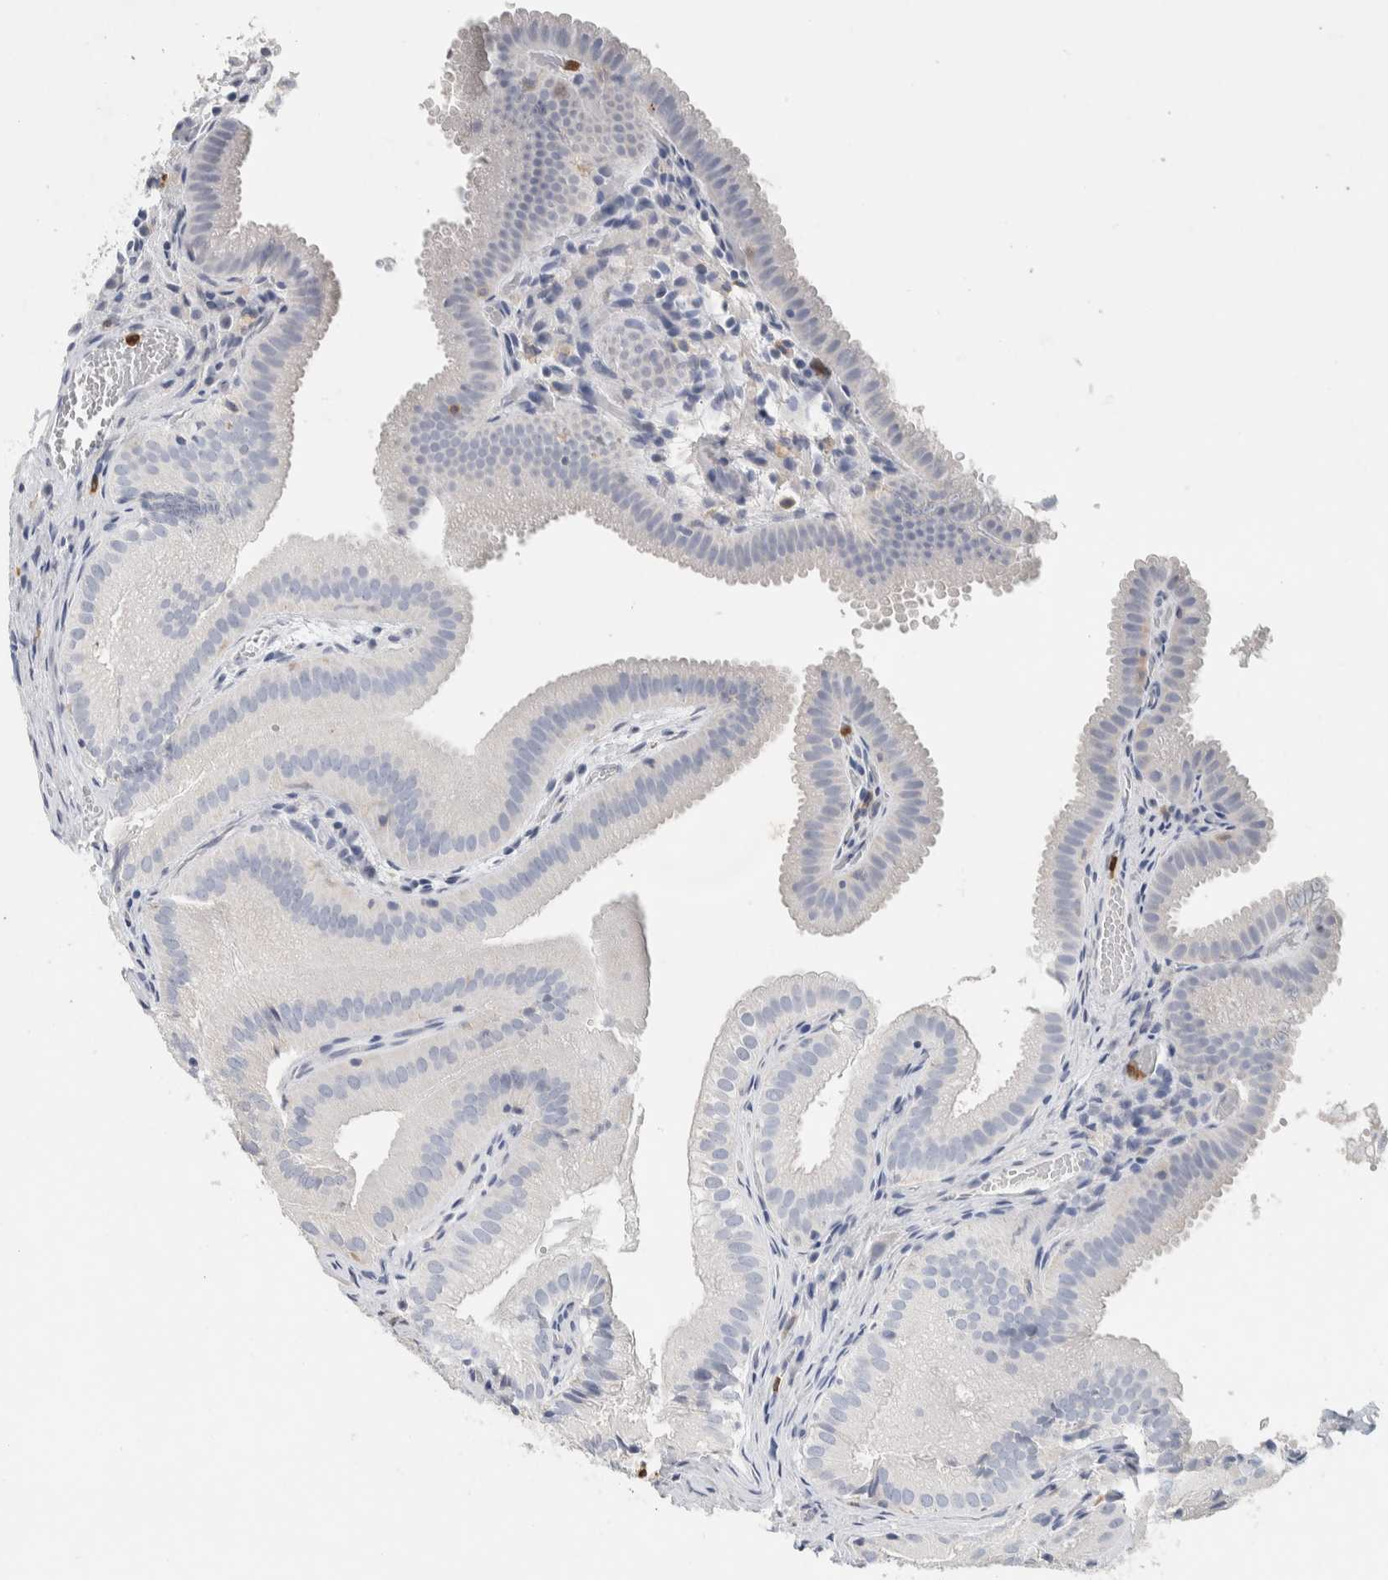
{"staining": {"intensity": "negative", "quantity": "none", "location": "none"}, "tissue": "gallbladder", "cell_type": "Glandular cells", "image_type": "normal", "snomed": [{"axis": "morphology", "description": "Normal tissue, NOS"}, {"axis": "topography", "description": "Gallbladder"}], "caption": "This photomicrograph is of benign gallbladder stained with IHC to label a protein in brown with the nuclei are counter-stained blue. There is no staining in glandular cells. Nuclei are stained in blue.", "gene": "NCF2", "patient": {"sex": "female", "age": 30}}